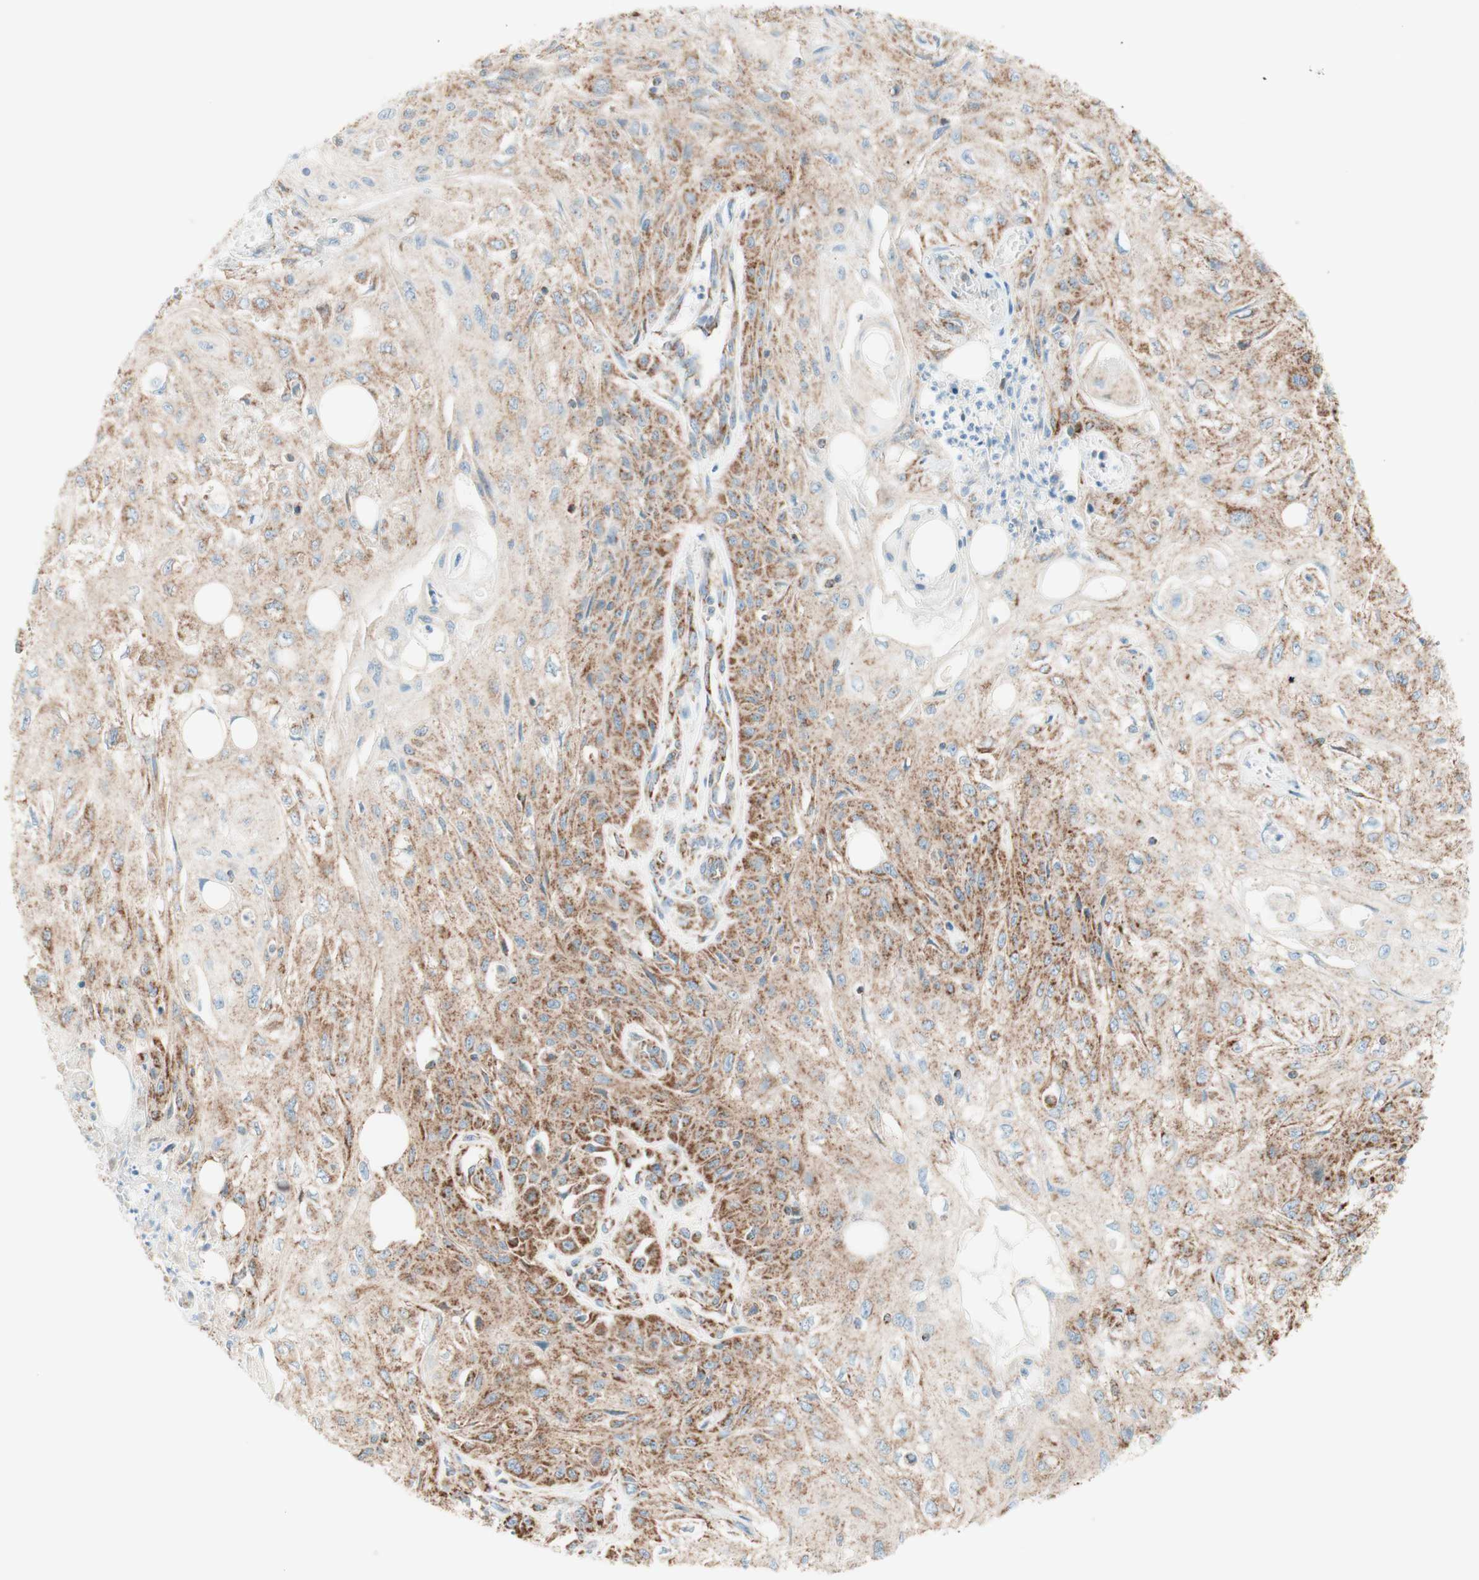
{"staining": {"intensity": "moderate", "quantity": ">75%", "location": "cytoplasmic/membranous"}, "tissue": "skin cancer", "cell_type": "Tumor cells", "image_type": "cancer", "snomed": [{"axis": "morphology", "description": "Squamous cell carcinoma, NOS"}, {"axis": "topography", "description": "Skin"}], "caption": "Protein positivity by IHC shows moderate cytoplasmic/membranous expression in approximately >75% of tumor cells in skin squamous cell carcinoma. (brown staining indicates protein expression, while blue staining denotes nuclei).", "gene": "TOMM20", "patient": {"sex": "male", "age": 75}}